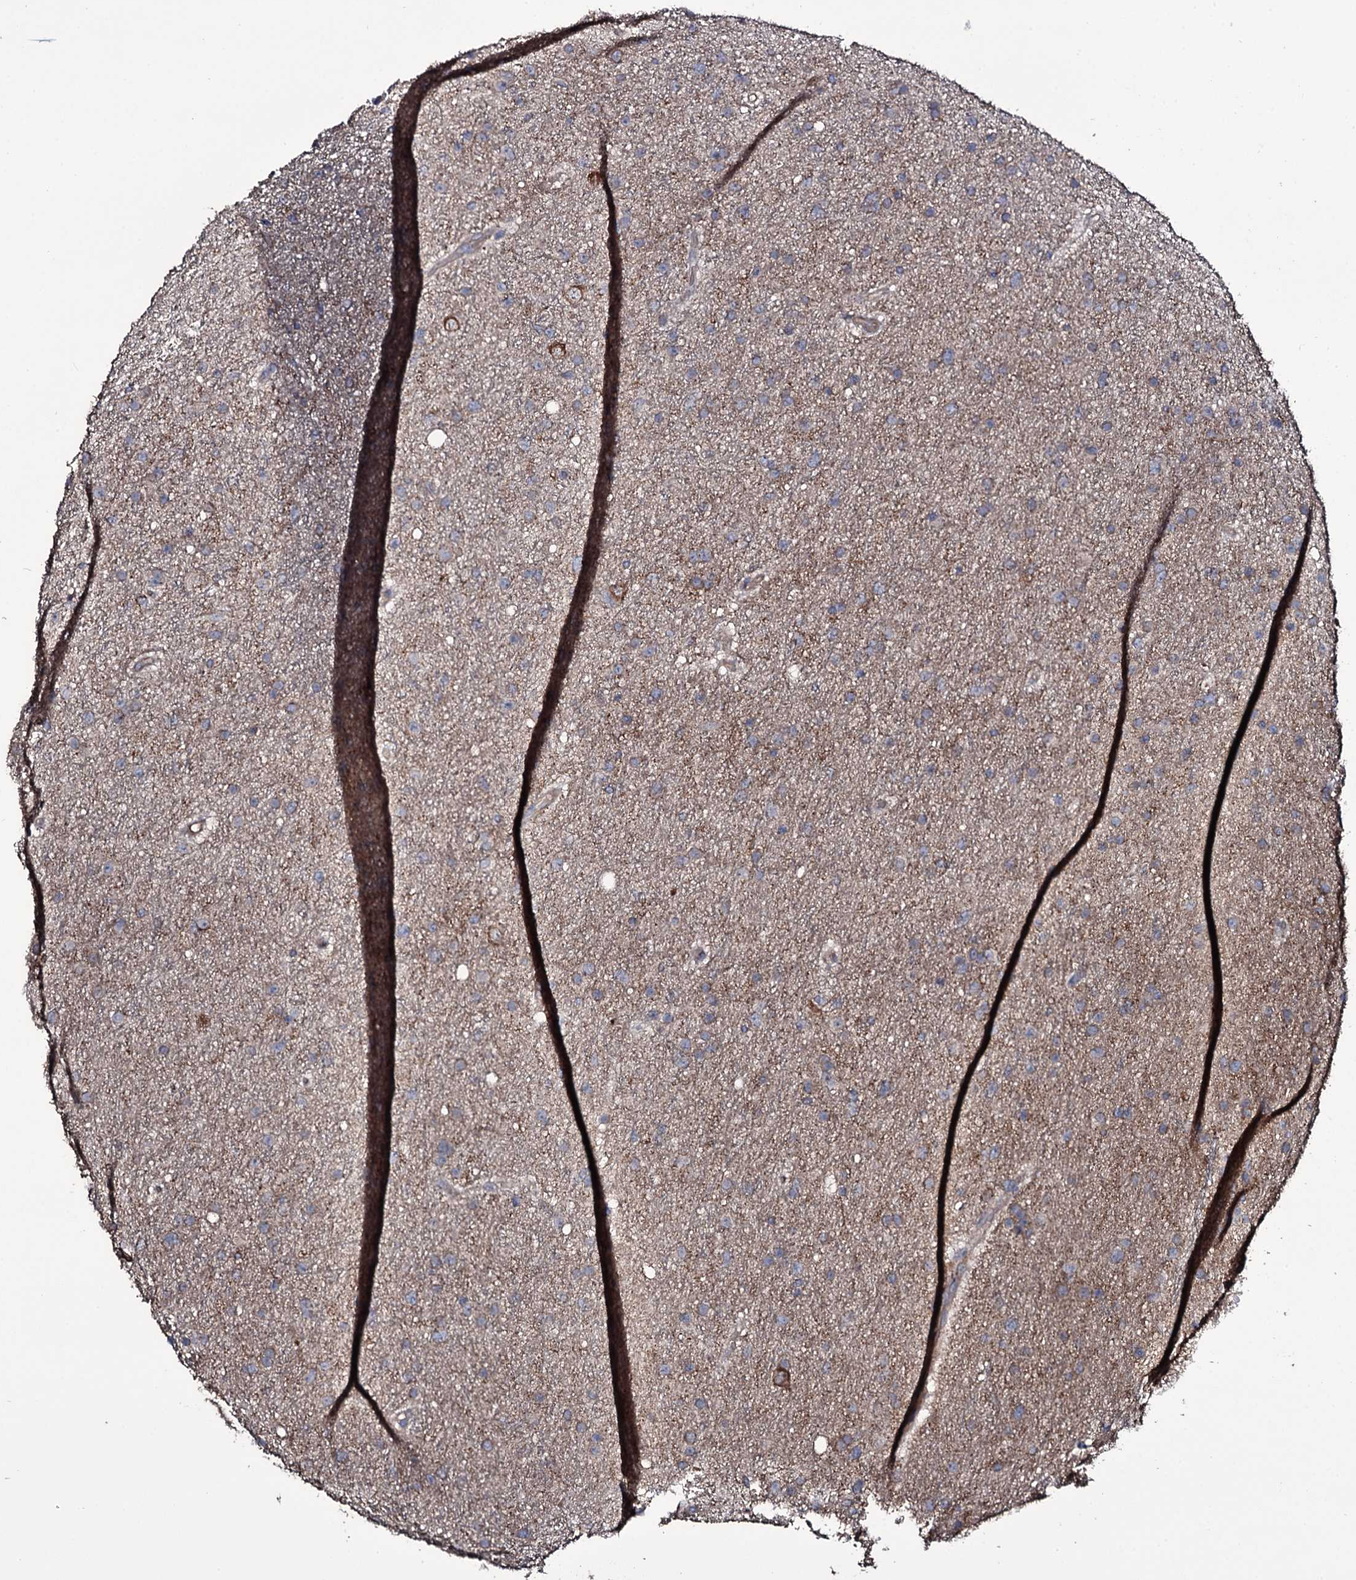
{"staining": {"intensity": "weak", "quantity": ">75%", "location": "cytoplasmic/membranous"}, "tissue": "glioma", "cell_type": "Tumor cells", "image_type": "cancer", "snomed": [{"axis": "morphology", "description": "Glioma, malignant, Low grade"}, {"axis": "topography", "description": "Cerebral cortex"}], "caption": "Protein staining exhibits weak cytoplasmic/membranous positivity in about >75% of tumor cells in glioma.", "gene": "WIPF3", "patient": {"sex": "female", "age": 39}}